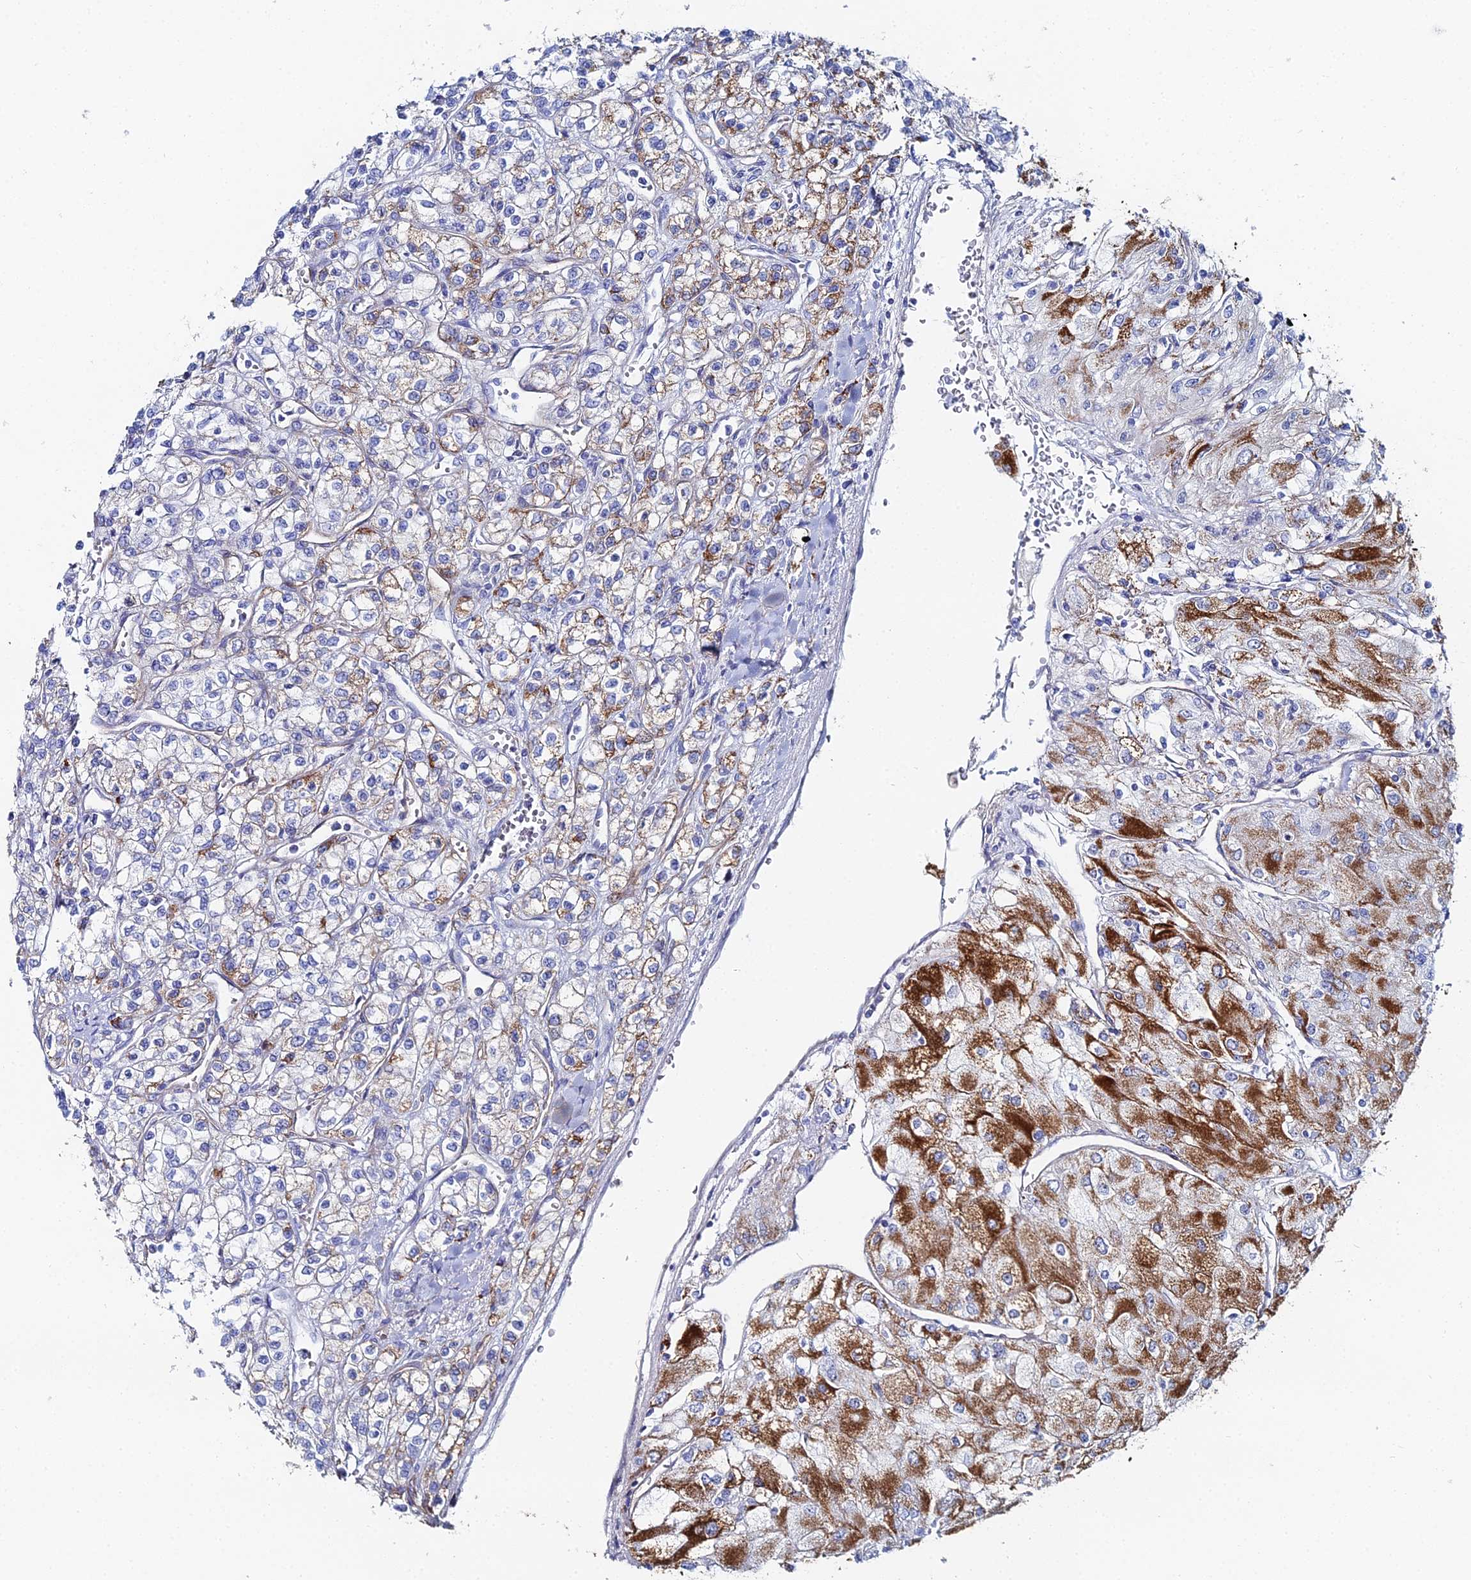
{"staining": {"intensity": "strong", "quantity": "25%-75%", "location": "cytoplasmic/membranous"}, "tissue": "renal cancer", "cell_type": "Tumor cells", "image_type": "cancer", "snomed": [{"axis": "morphology", "description": "Adenocarcinoma, NOS"}, {"axis": "topography", "description": "Kidney"}], "caption": "Protein expression analysis of human adenocarcinoma (renal) reveals strong cytoplasmic/membranous positivity in about 25%-75% of tumor cells.", "gene": "DHX34", "patient": {"sex": "male", "age": 80}}